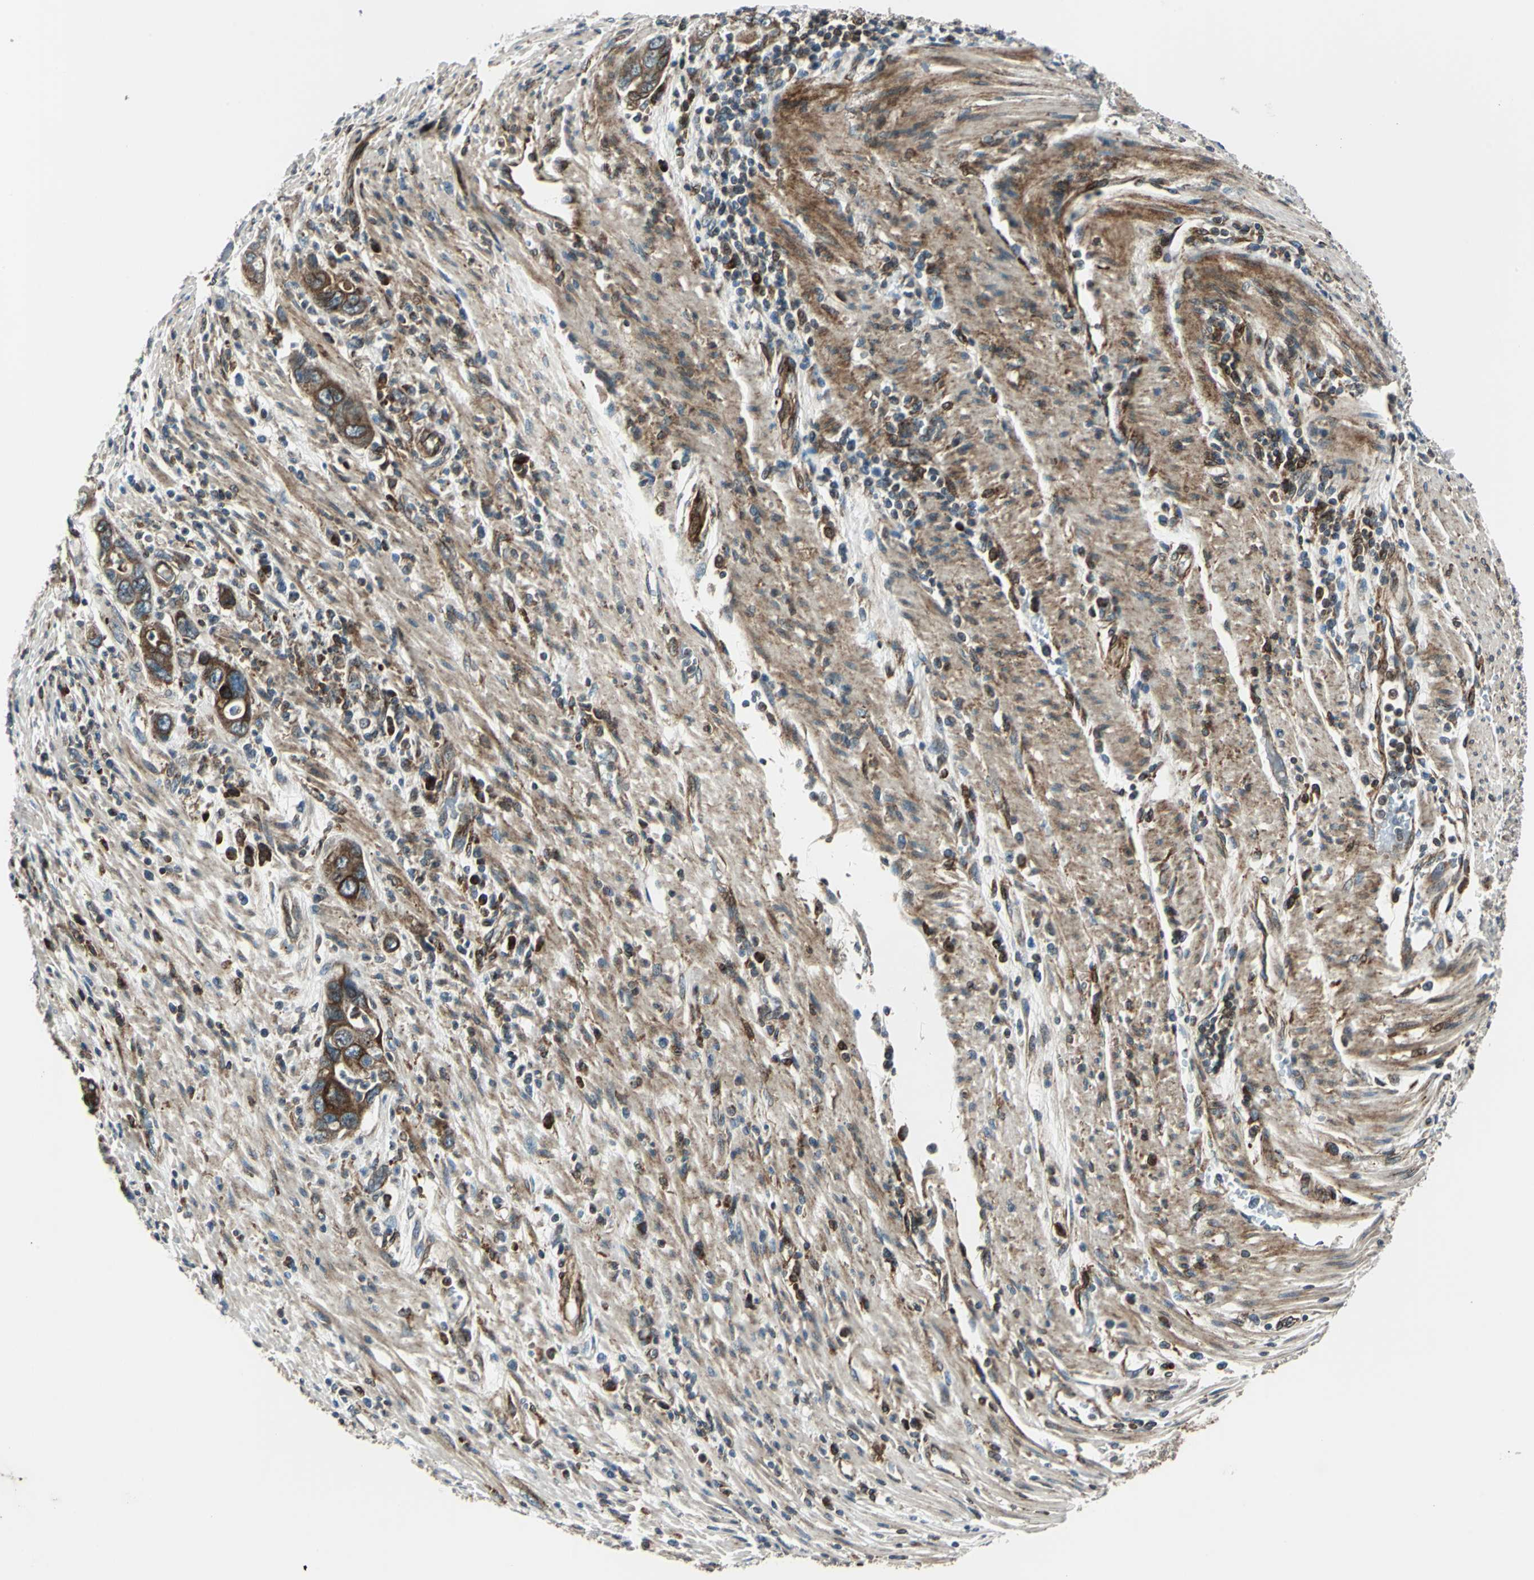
{"staining": {"intensity": "moderate", "quantity": ">75%", "location": "cytoplasmic/membranous"}, "tissue": "pancreatic cancer", "cell_type": "Tumor cells", "image_type": "cancer", "snomed": [{"axis": "morphology", "description": "Adenocarcinoma, NOS"}, {"axis": "topography", "description": "Pancreas"}], "caption": "Protein expression analysis of adenocarcinoma (pancreatic) exhibits moderate cytoplasmic/membranous positivity in approximately >75% of tumor cells.", "gene": "HTATIP2", "patient": {"sex": "female", "age": 71}}